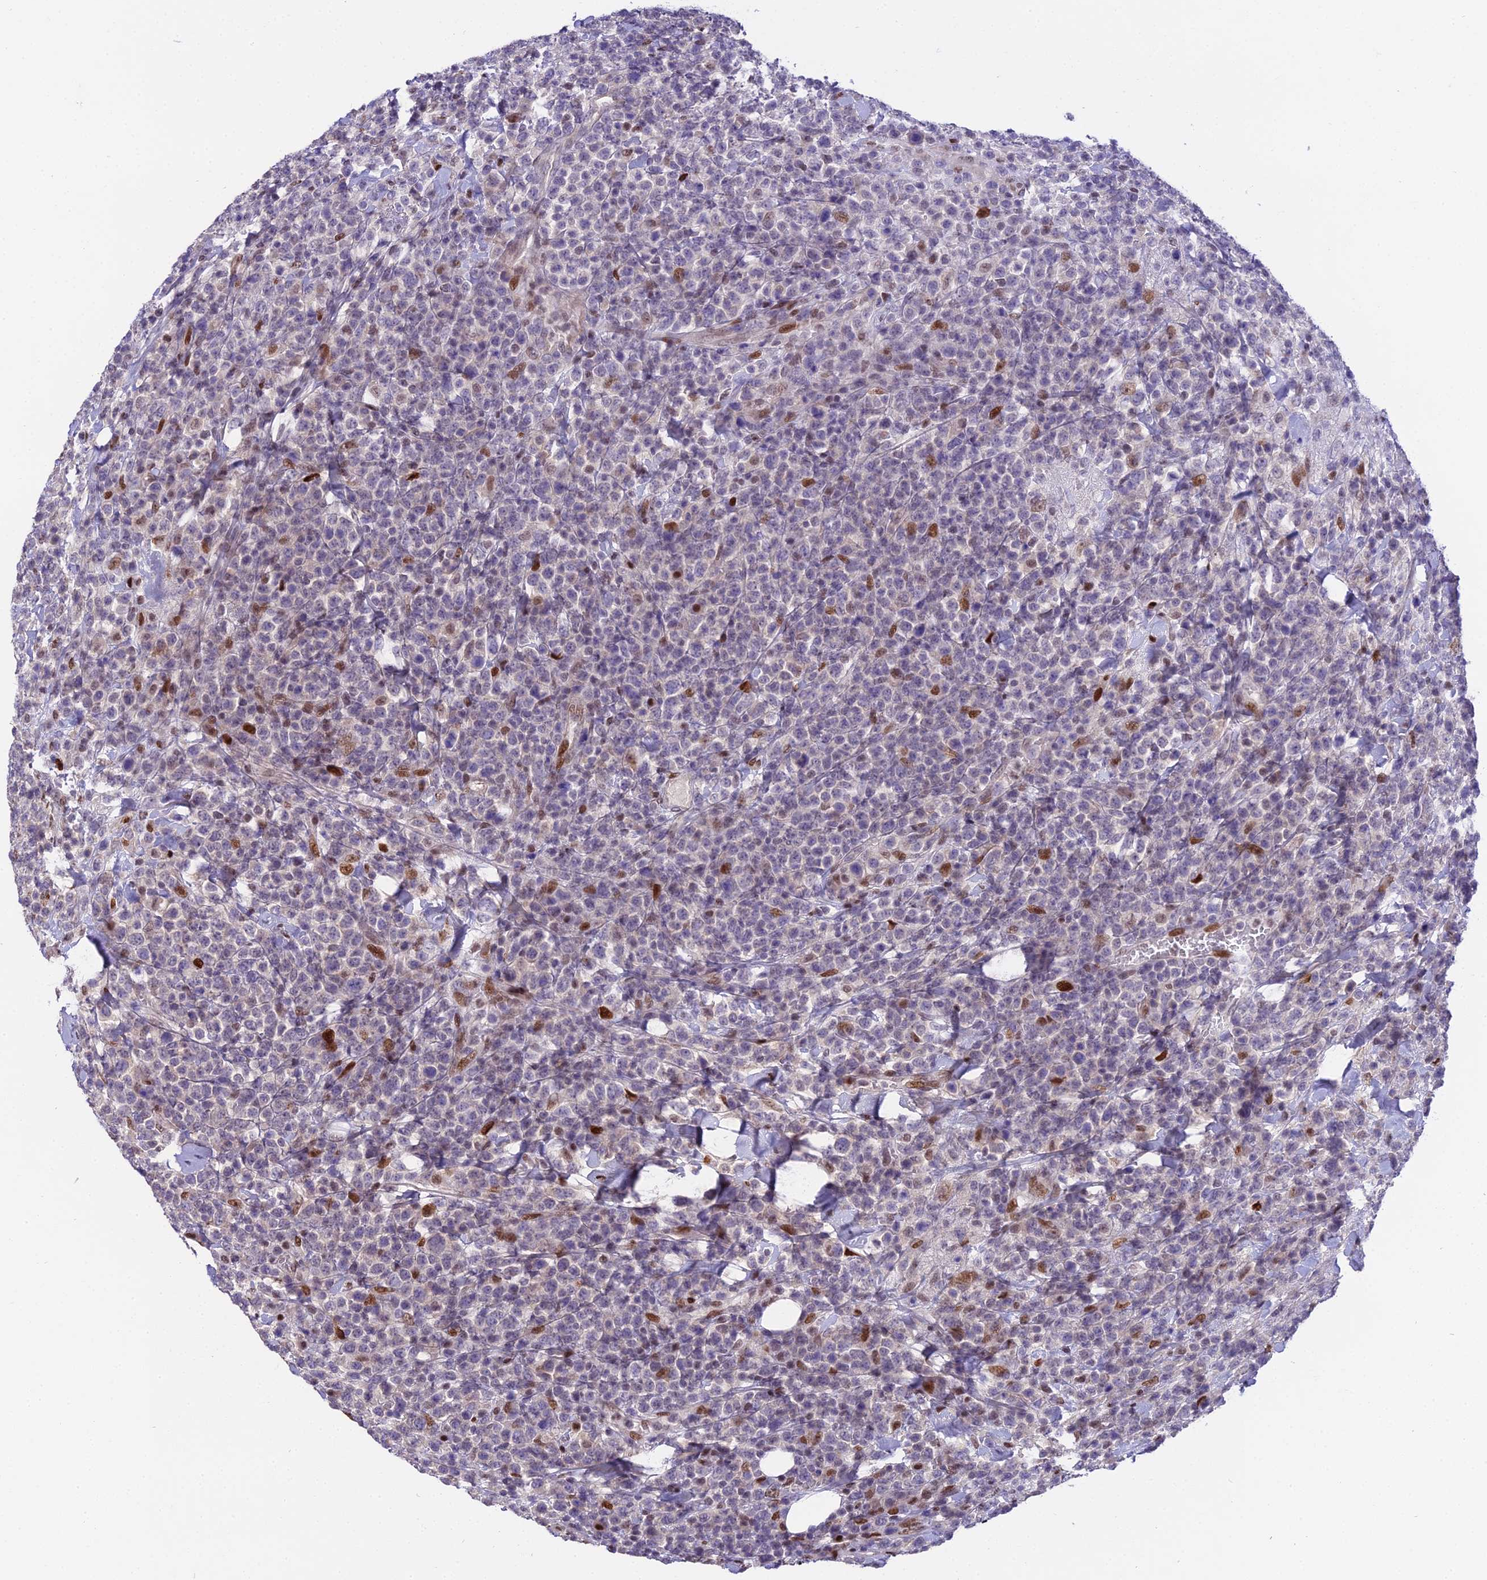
{"staining": {"intensity": "negative", "quantity": "none", "location": "none"}, "tissue": "lymphoma", "cell_type": "Tumor cells", "image_type": "cancer", "snomed": [{"axis": "morphology", "description": "Malignant lymphoma, non-Hodgkin's type, High grade"}, {"axis": "topography", "description": "Colon"}], "caption": "The immunohistochemistry image has no significant expression in tumor cells of high-grade malignant lymphoma, non-Hodgkin's type tissue.", "gene": "ZNF707", "patient": {"sex": "female", "age": 53}}